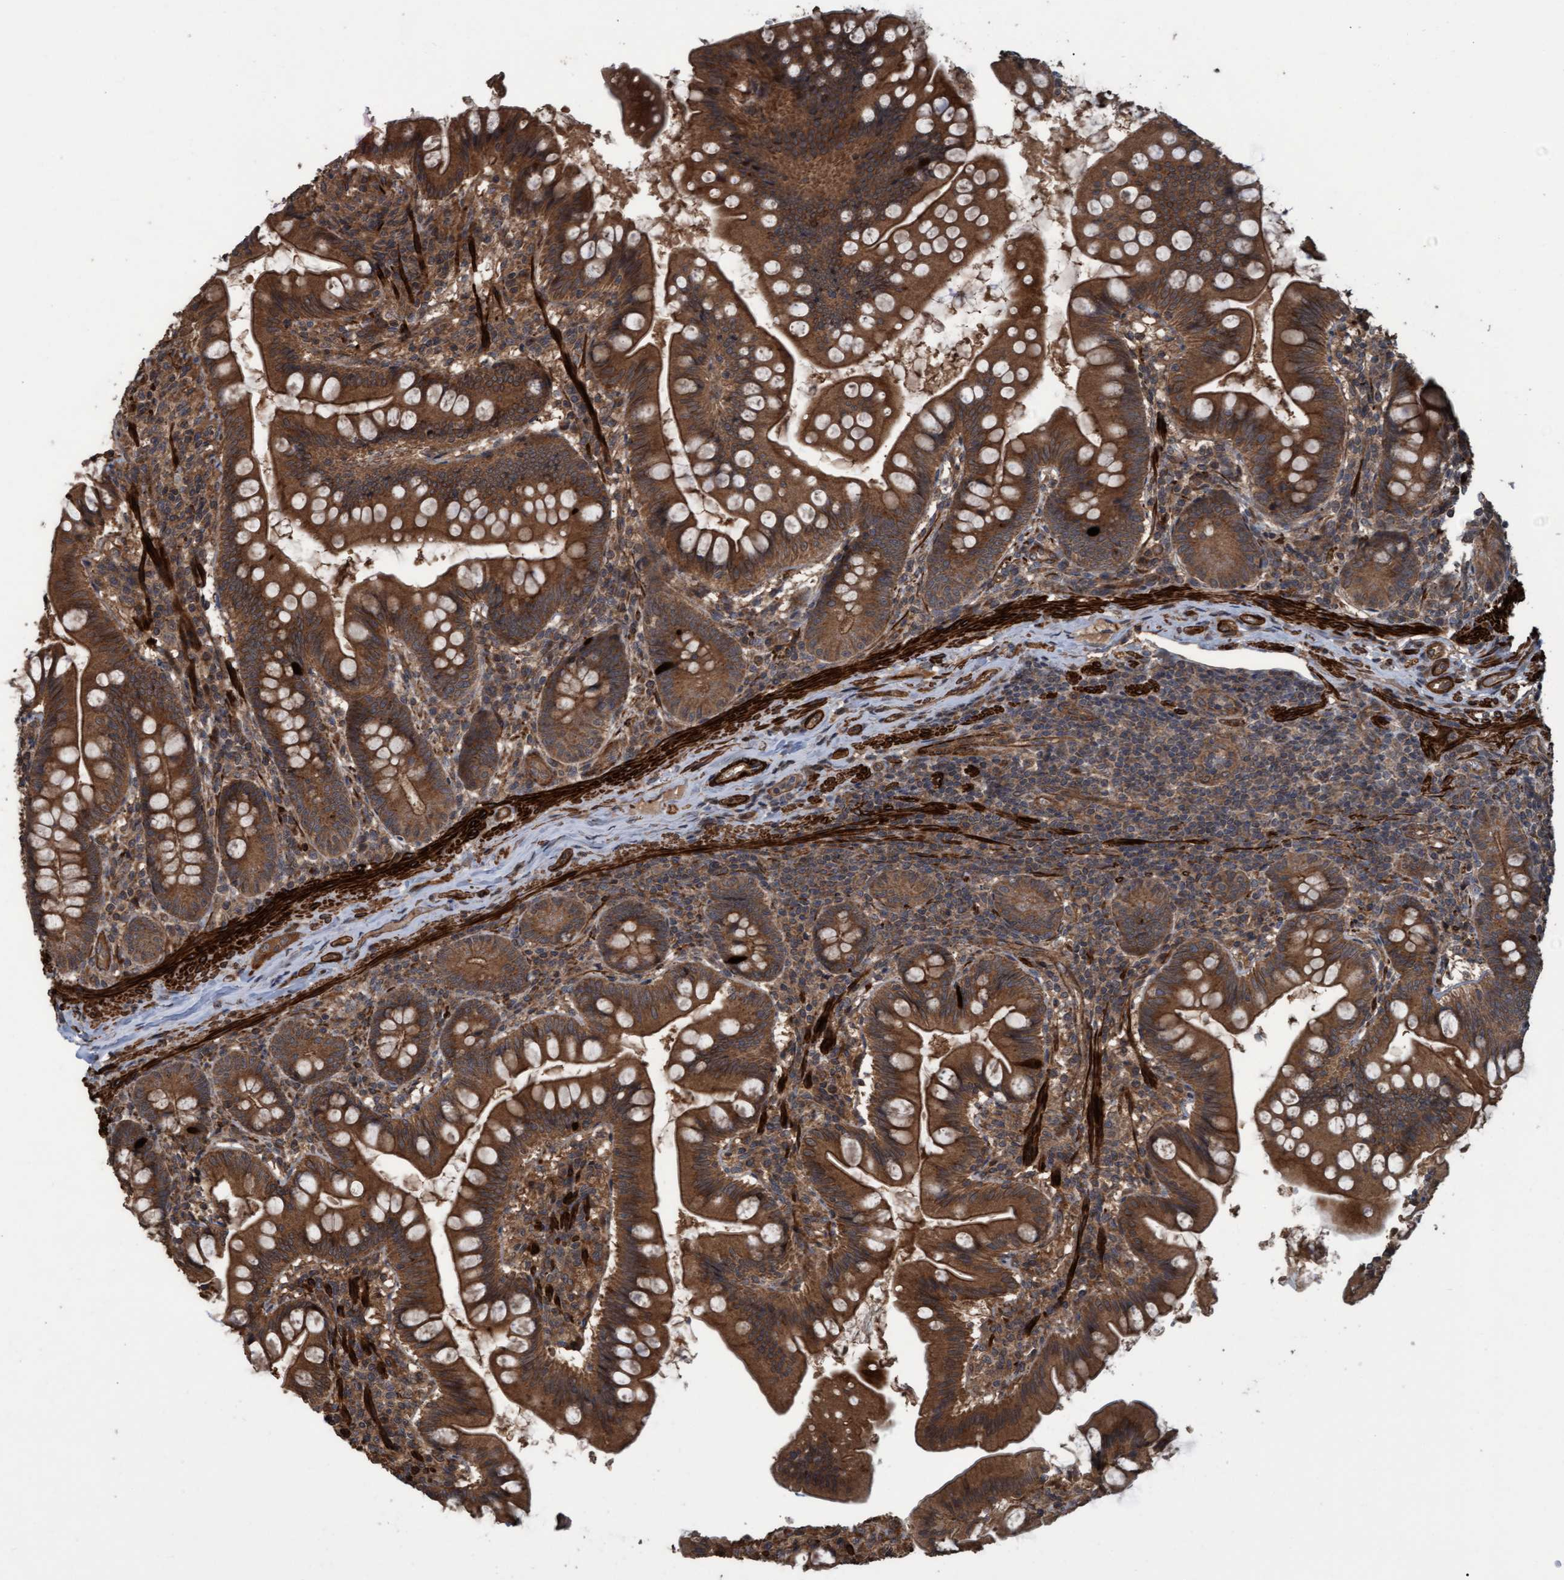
{"staining": {"intensity": "strong", "quantity": ">75%", "location": "cytoplasmic/membranous"}, "tissue": "small intestine", "cell_type": "Glandular cells", "image_type": "normal", "snomed": [{"axis": "morphology", "description": "Normal tissue, NOS"}, {"axis": "topography", "description": "Small intestine"}], "caption": "Immunohistochemical staining of normal small intestine displays strong cytoplasmic/membranous protein positivity in approximately >75% of glandular cells. (DAB (3,3'-diaminobenzidine) = brown stain, brightfield microscopy at high magnification).", "gene": "GGT6", "patient": {"sex": "male", "age": 7}}